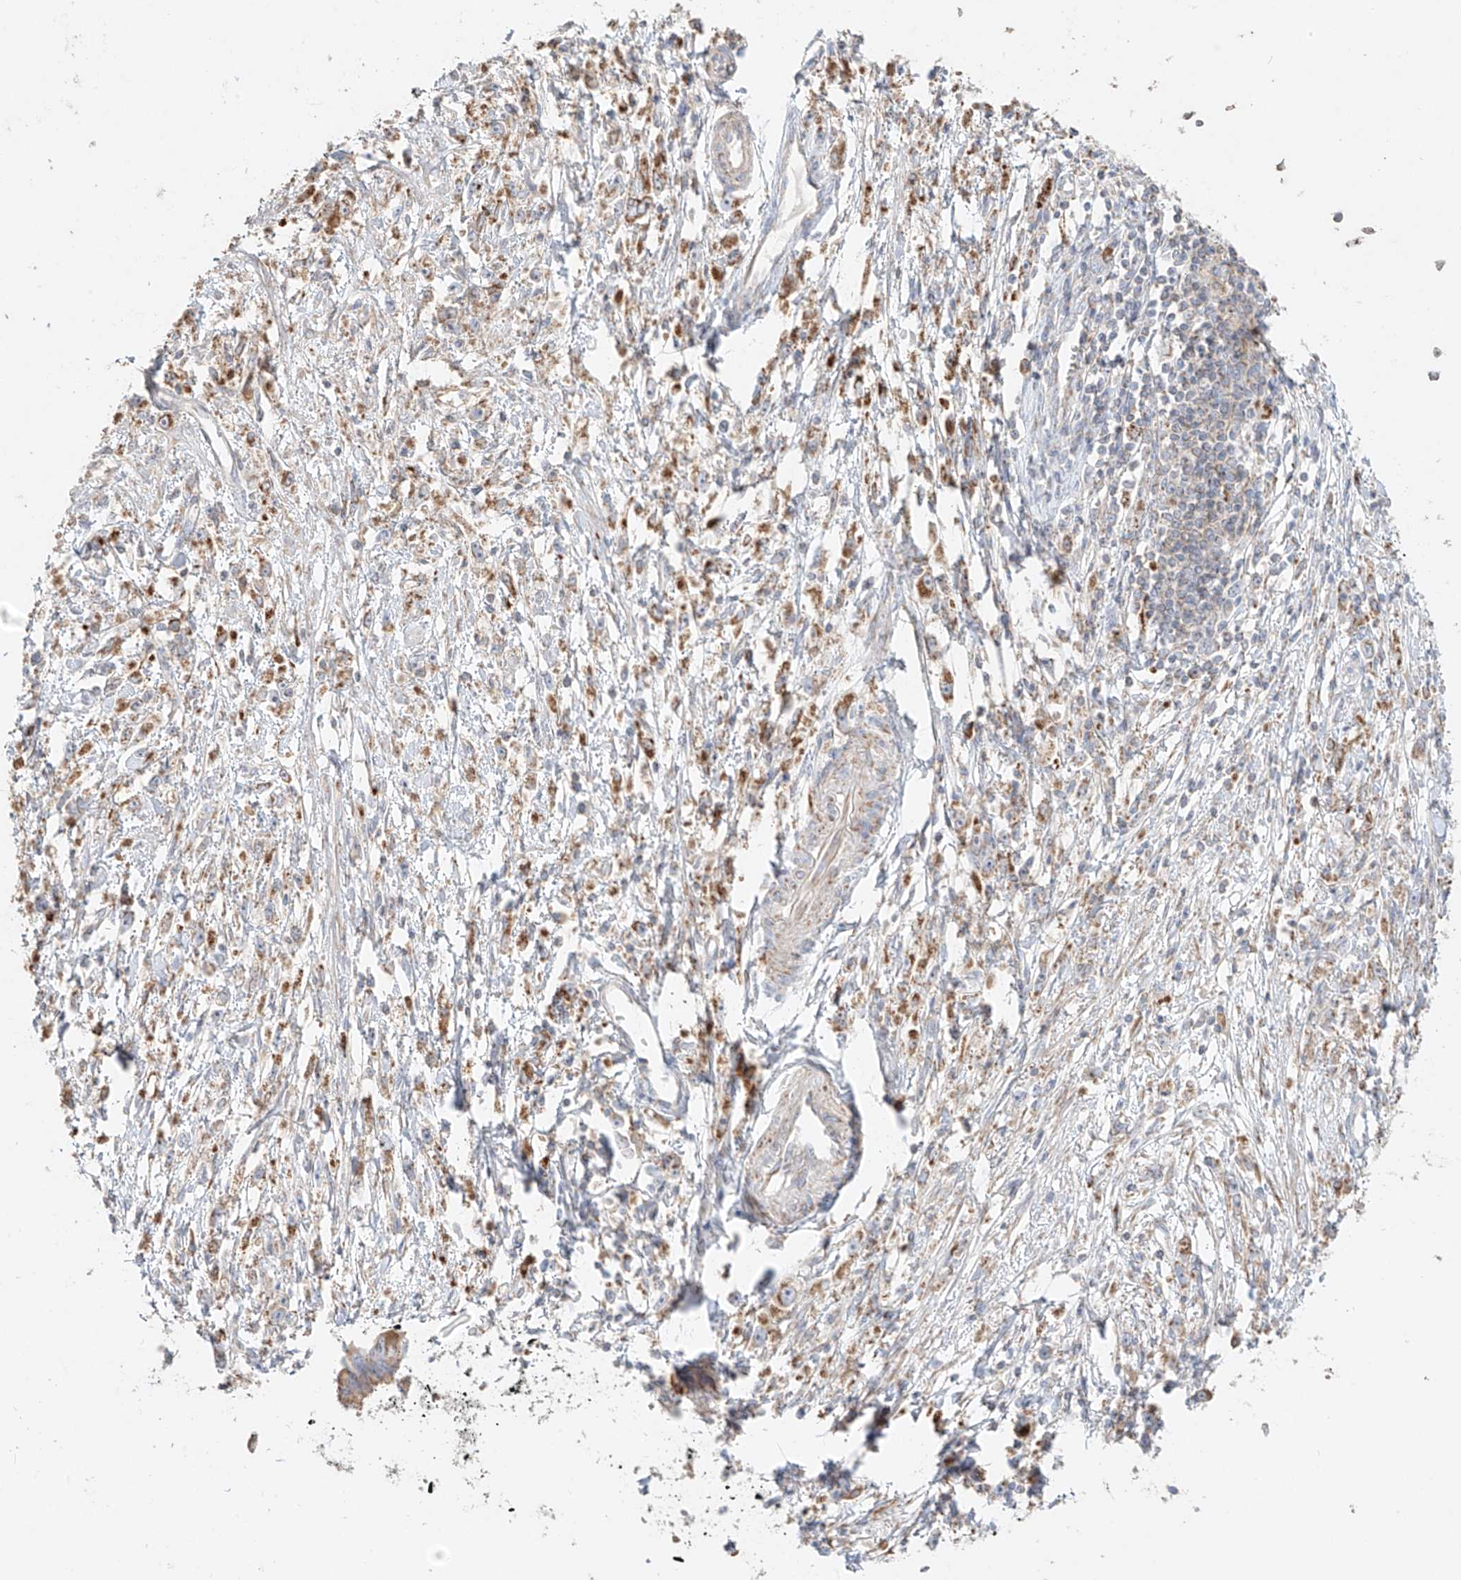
{"staining": {"intensity": "moderate", "quantity": ">75%", "location": "cytoplasmic/membranous"}, "tissue": "stomach cancer", "cell_type": "Tumor cells", "image_type": "cancer", "snomed": [{"axis": "morphology", "description": "Adenocarcinoma, NOS"}, {"axis": "topography", "description": "Stomach"}], "caption": "This is an image of immunohistochemistry (IHC) staining of adenocarcinoma (stomach), which shows moderate expression in the cytoplasmic/membranous of tumor cells.", "gene": "COLGALT2", "patient": {"sex": "female", "age": 59}}